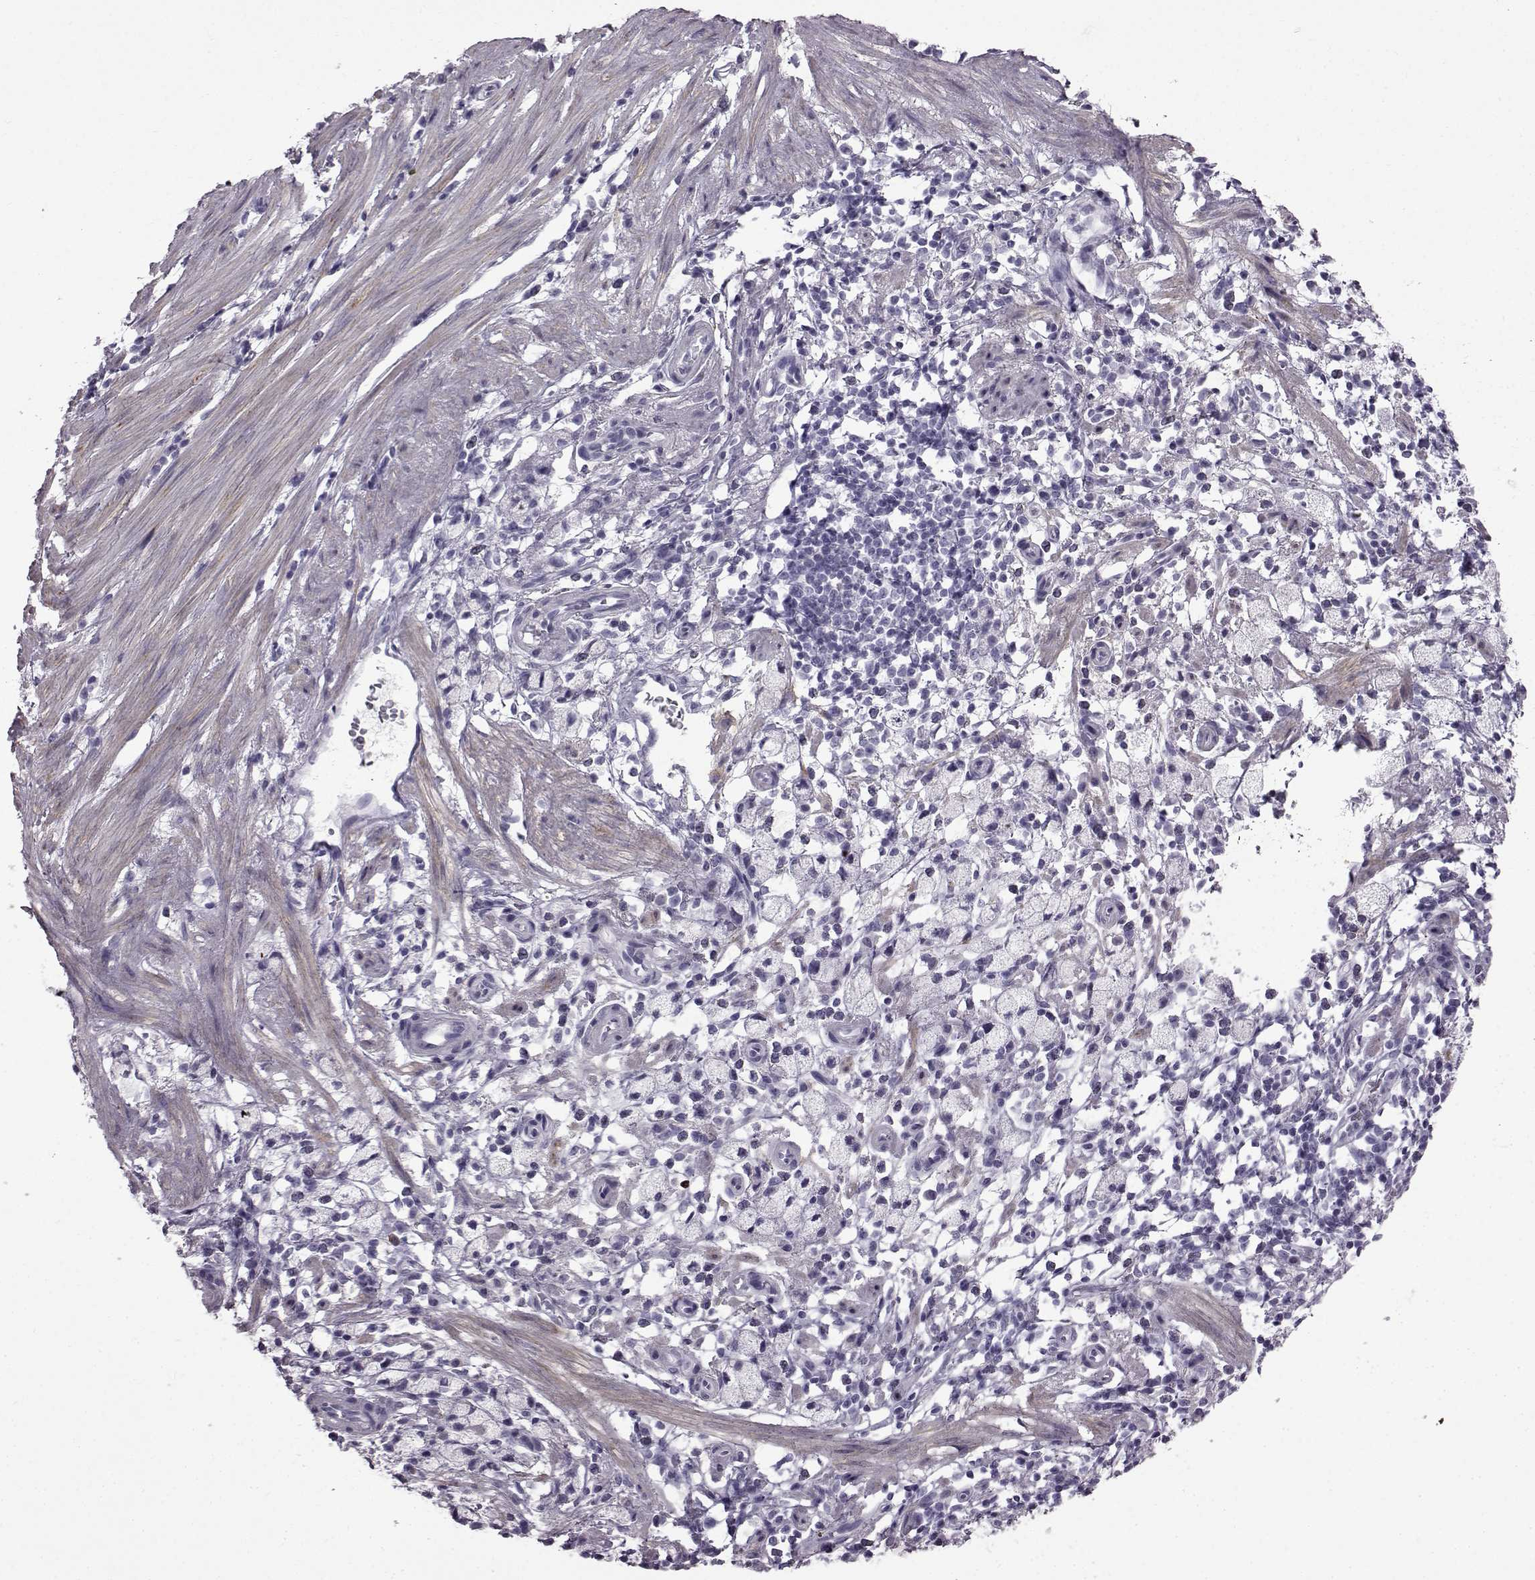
{"staining": {"intensity": "negative", "quantity": "none", "location": "none"}, "tissue": "stomach cancer", "cell_type": "Tumor cells", "image_type": "cancer", "snomed": [{"axis": "morphology", "description": "Adenocarcinoma, NOS"}, {"axis": "topography", "description": "Stomach"}], "caption": "DAB (3,3'-diaminobenzidine) immunohistochemical staining of stomach cancer (adenocarcinoma) reveals no significant positivity in tumor cells. The staining is performed using DAB (3,3'-diaminobenzidine) brown chromogen with nuclei counter-stained in using hematoxylin.", "gene": "SLC28A2", "patient": {"sex": "male", "age": 58}}